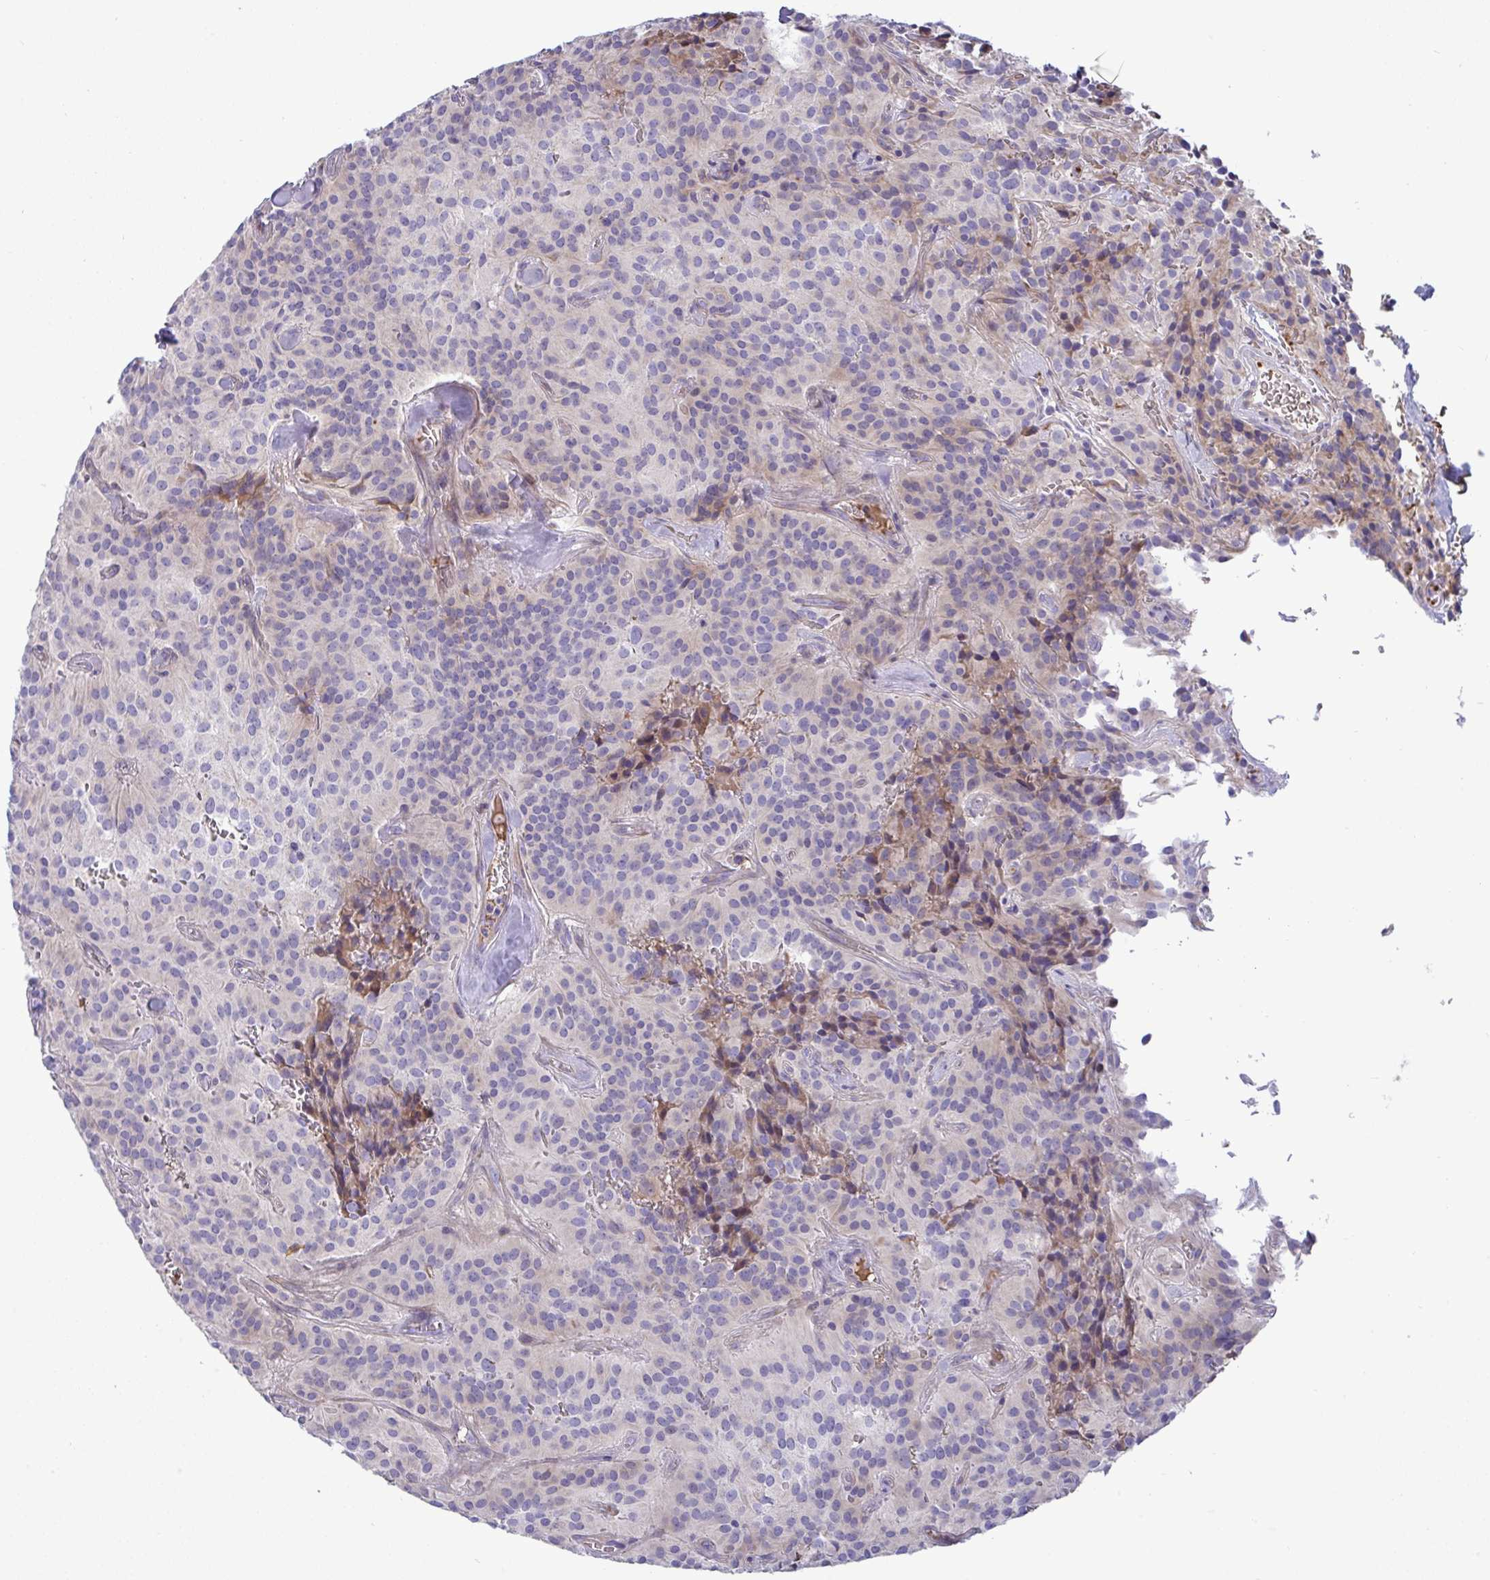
{"staining": {"intensity": "negative", "quantity": "none", "location": "none"}, "tissue": "glioma", "cell_type": "Tumor cells", "image_type": "cancer", "snomed": [{"axis": "morphology", "description": "Glioma, malignant, Low grade"}, {"axis": "topography", "description": "Brain"}], "caption": "IHC micrograph of human malignant low-grade glioma stained for a protein (brown), which shows no expression in tumor cells. The staining is performed using DAB brown chromogen with nuclei counter-stained in using hematoxylin.", "gene": "NTN1", "patient": {"sex": "male", "age": 42}}